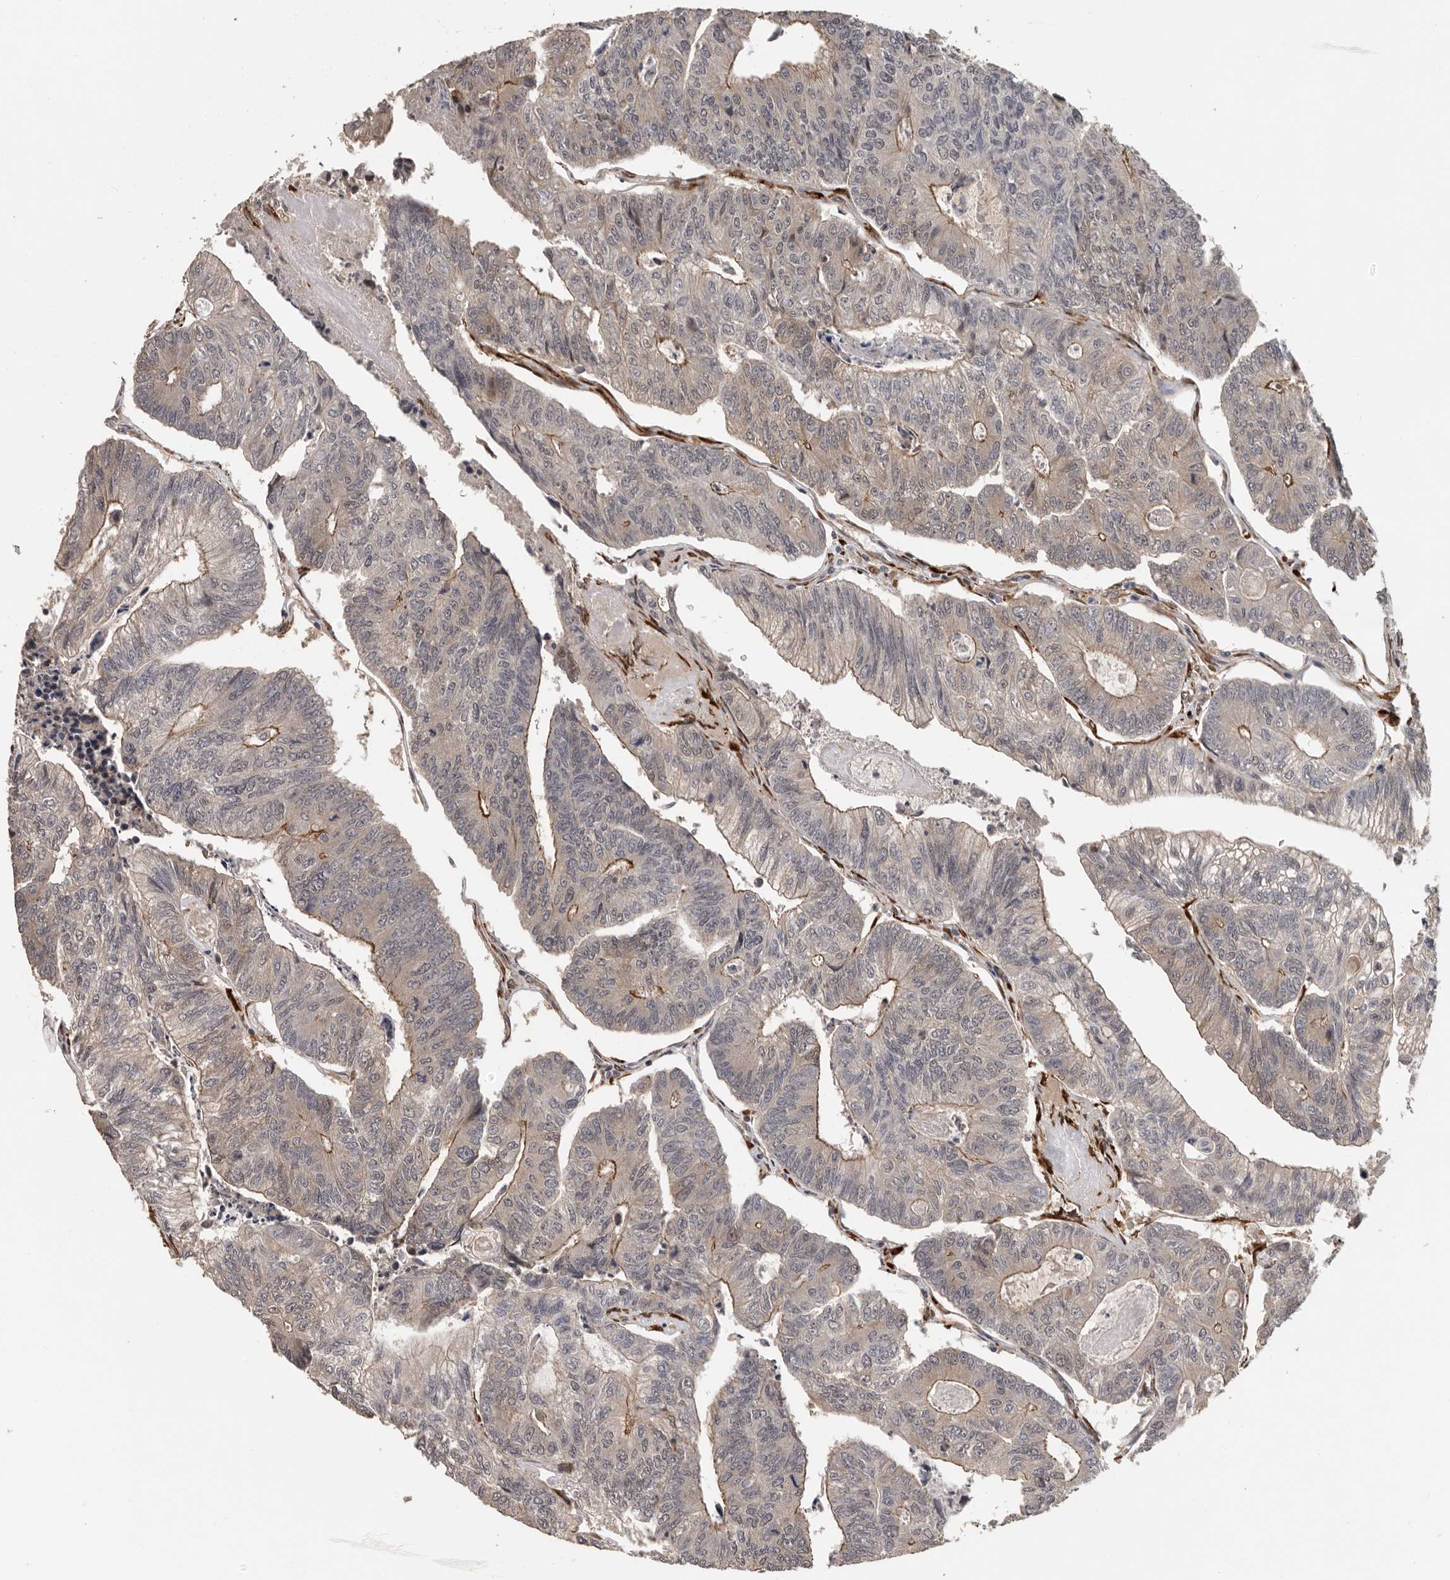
{"staining": {"intensity": "moderate", "quantity": "25%-75%", "location": "cytoplasmic/membranous"}, "tissue": "colorectal cancer", "cell_type": "Tumor cells", "image_type": "cancer", "snomed": [{"axis": "morphology", "description": "Adenocarcinoma, NOS"}, {"axis": "topography", "description": "Colon"}], "caption": "This image demonstrates colorectal adenocarcinoma stained with IHC to label a protein in brown. The cytoplasmic/membranous of tumor cells show moderate positivity for the protein. Nuclei are counter-stained blue.", "gene": "HENMT1", "patient": {"sex": "female", "age": 67}}